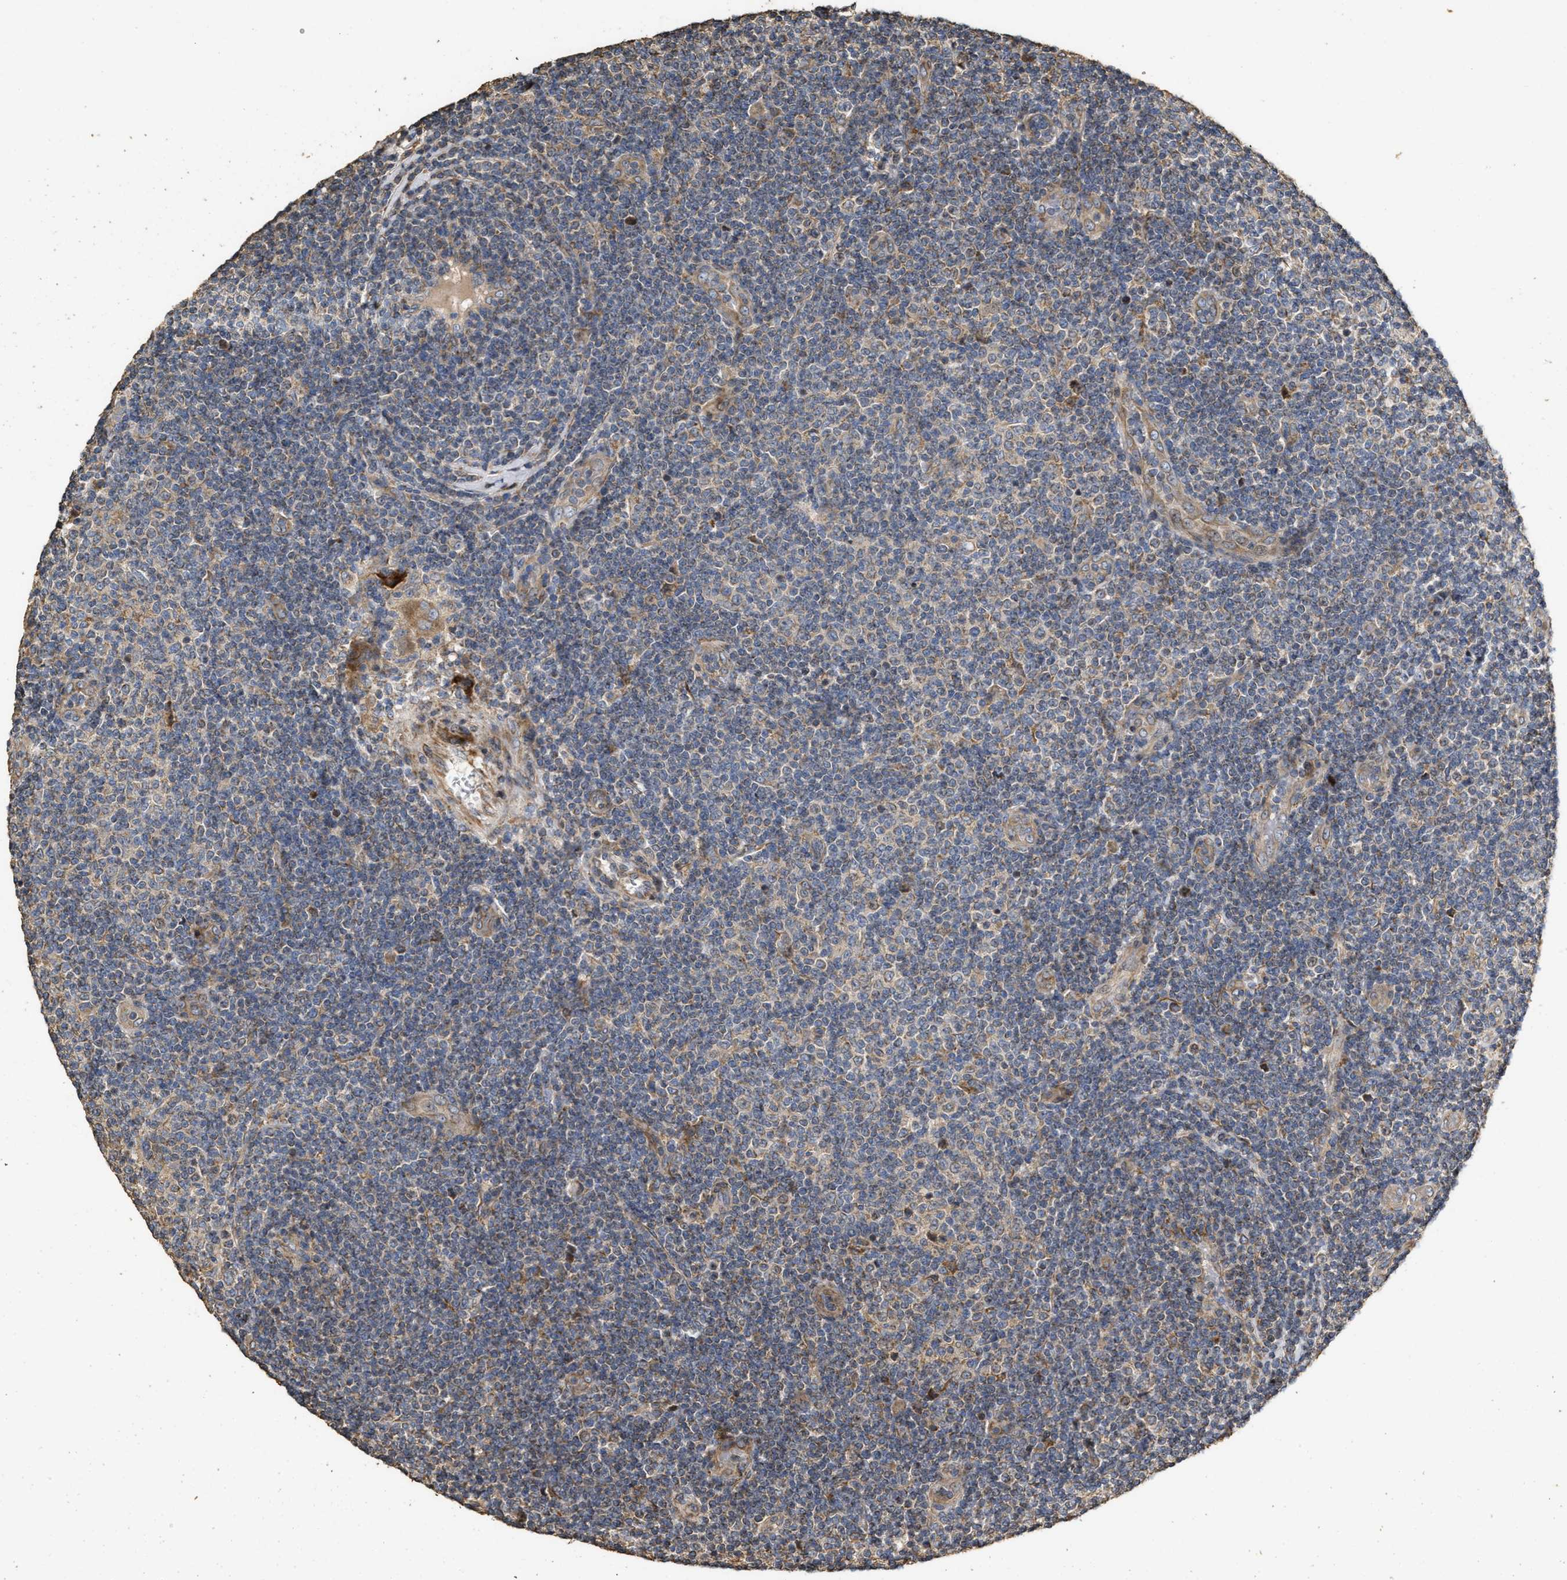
{"staining": {"intensity": "weak", "quantity": "<25%", "location": "cytoplasmic/membranous"}, "tissue": "lymphoma", "cell_type": "Tumor cells", "image_type": "cancer", "snomed": [{"axis": "morphology", "description": "Malignant lymphoma, non-Hodgkin's type, Low grade"}, {"axis": "topography", "description": "Lymph node"}], "caption": "Immunohistochemistry (IHC) histopathology image of neoplastic tissue: lymphoma stained with DAB shows no significant protein staining in tumor cells.", "gene": "NAV1", "patient": {"sex": "male", "age": 83}}